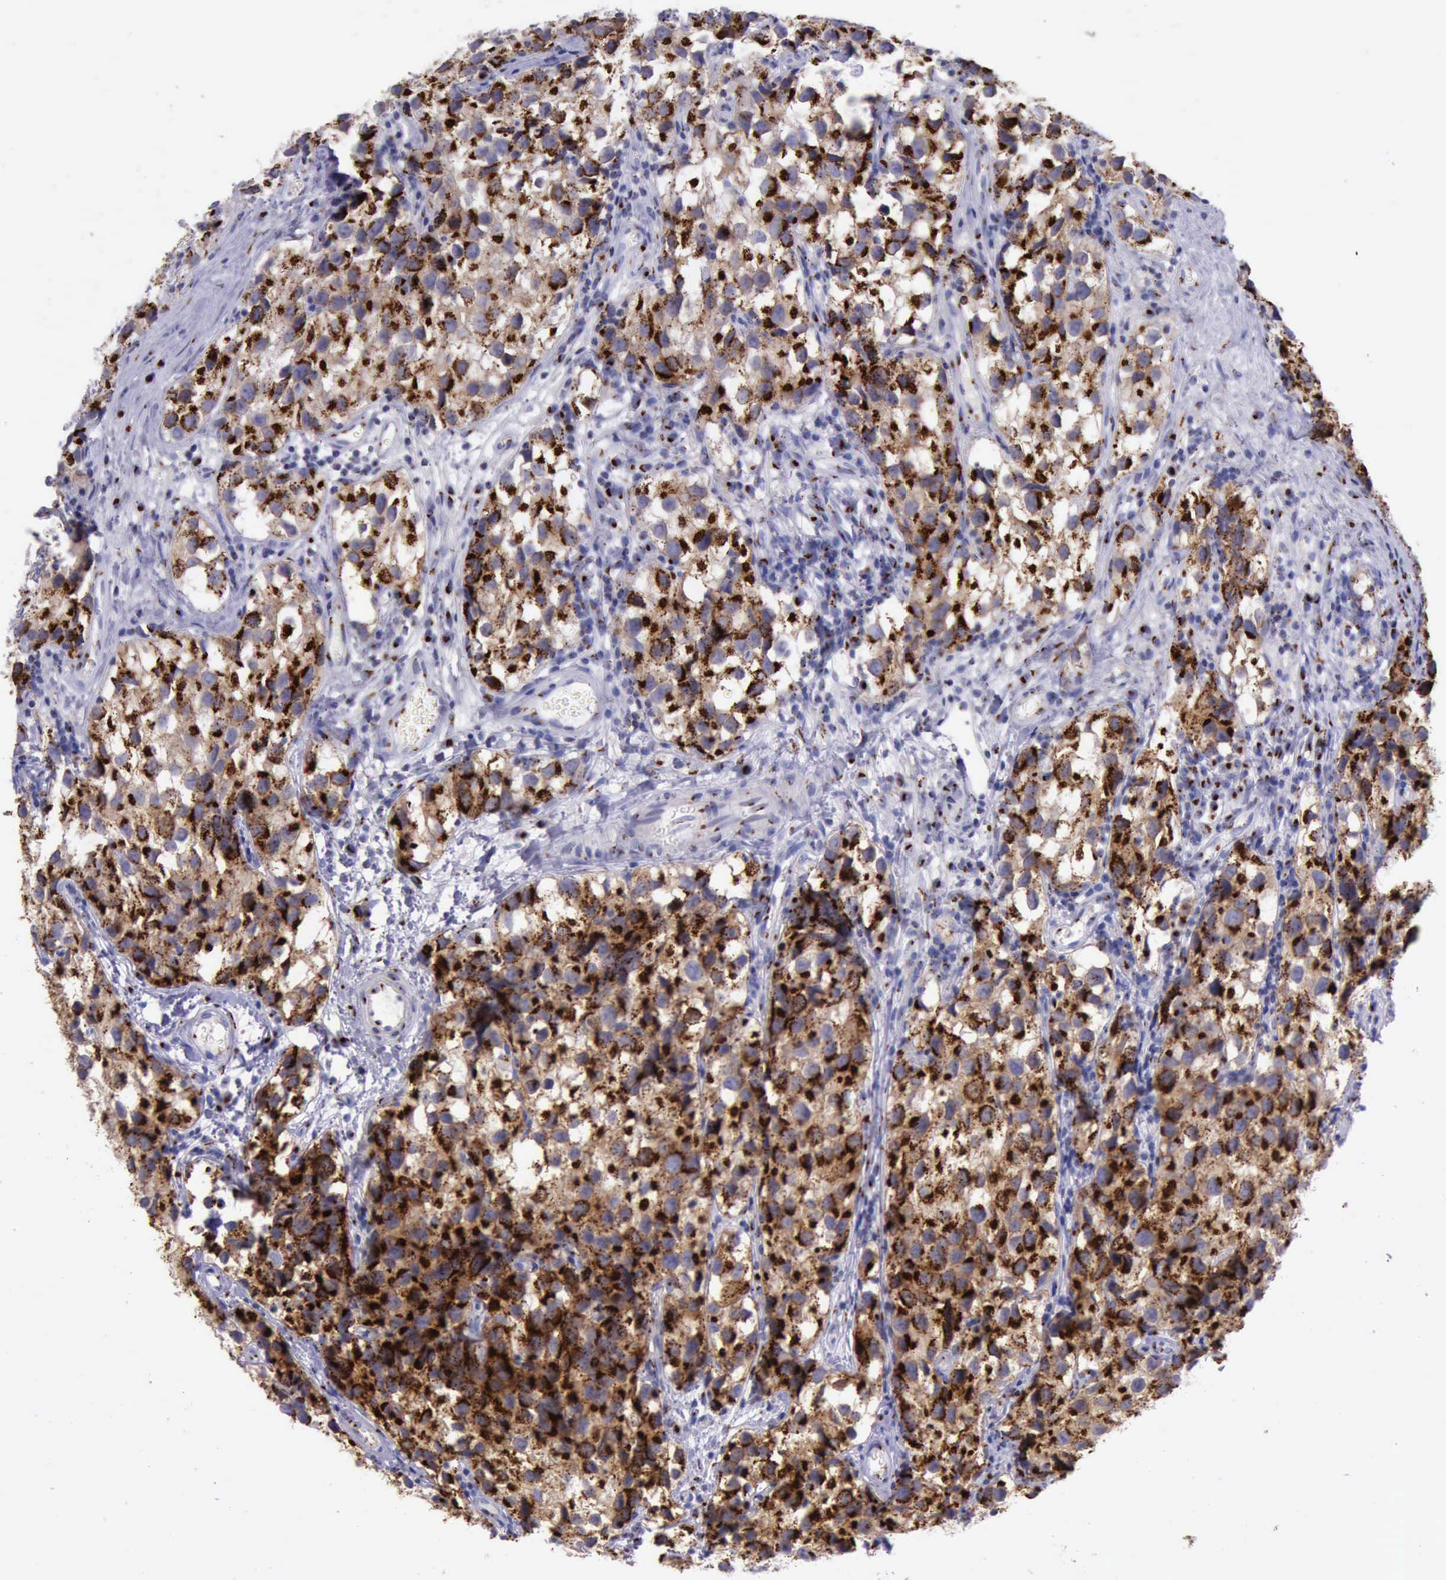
{"staining": {"intensity": "strong", "quantity": ">75%", "location": "cytoplasmic/membranous"}, "tissue": "testis cancer", "cell_type": "Tumor cells", "image_type": "cancer", "snomed": [{"axis": "morphology", "description": "Seminoma, NOS"}, {"axis": "topography", "description": "Testis"}], "caption": "An immunohistochemistry (IHC) histopathology image of tumor tissue is shown. Protein staining in brown shows strong cytoplasmic/membranous positivity in seminoma (testis) within tumor cells.", "gene": "GOLGA5", "patient": {"sex": "male", "age": 39}}